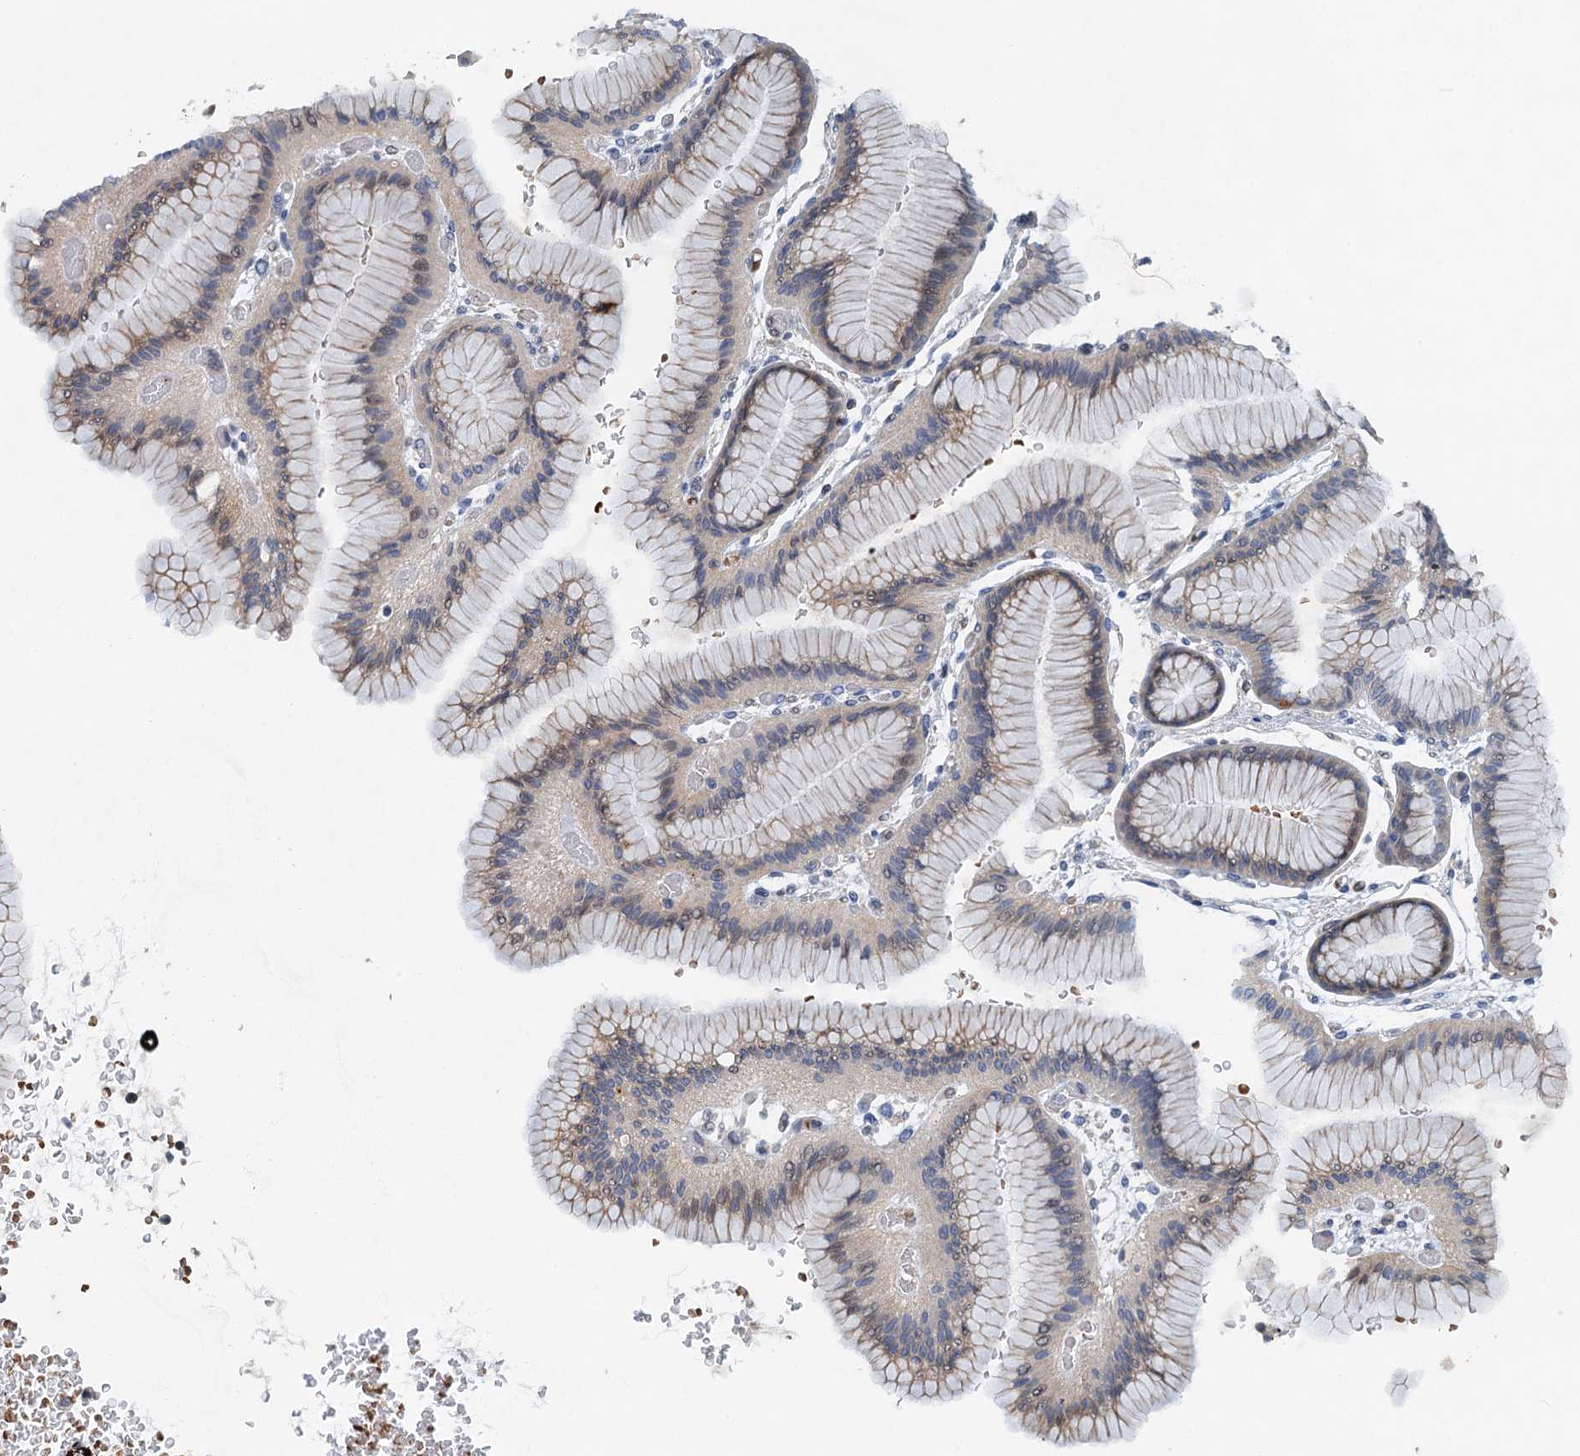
{"staining": {"intensity": "moderate", "quantity": "25%-75%", "location": "cytoplasmic/membranous"}, "tissue": "stomach", "cell_type": "Glandular cells", "image_type": "normal", "snomed": [{"axis": "morphology", "description": "Normal tissue, NOS"}, {"axis": "morphology", "description": "Adenocarcinoma, NOS"}, {"axis": "morphology", "description": "Adenocarcinoma, High grade"}, {"axis": "topography", "description": "Stomach, upper"}, {"axis": "topography", "description": "Stomach"}], "caption": "High-magnification brightfield microscopy of benign stomach stained with DAB (3,3'-diaminobenzidine) (brown) and counterstained with hematoxylin (blue). glandular cells exhibit moderate cytoplasmic/membranous staining is present in approximately25%-75% of cells. The staining was performed using DAB, with brown indicating positive protein expression. Nuclei are stained blue with hematoxylin.", "gene": "NBEA", "patient": {"sex": "female", "age": 65}}